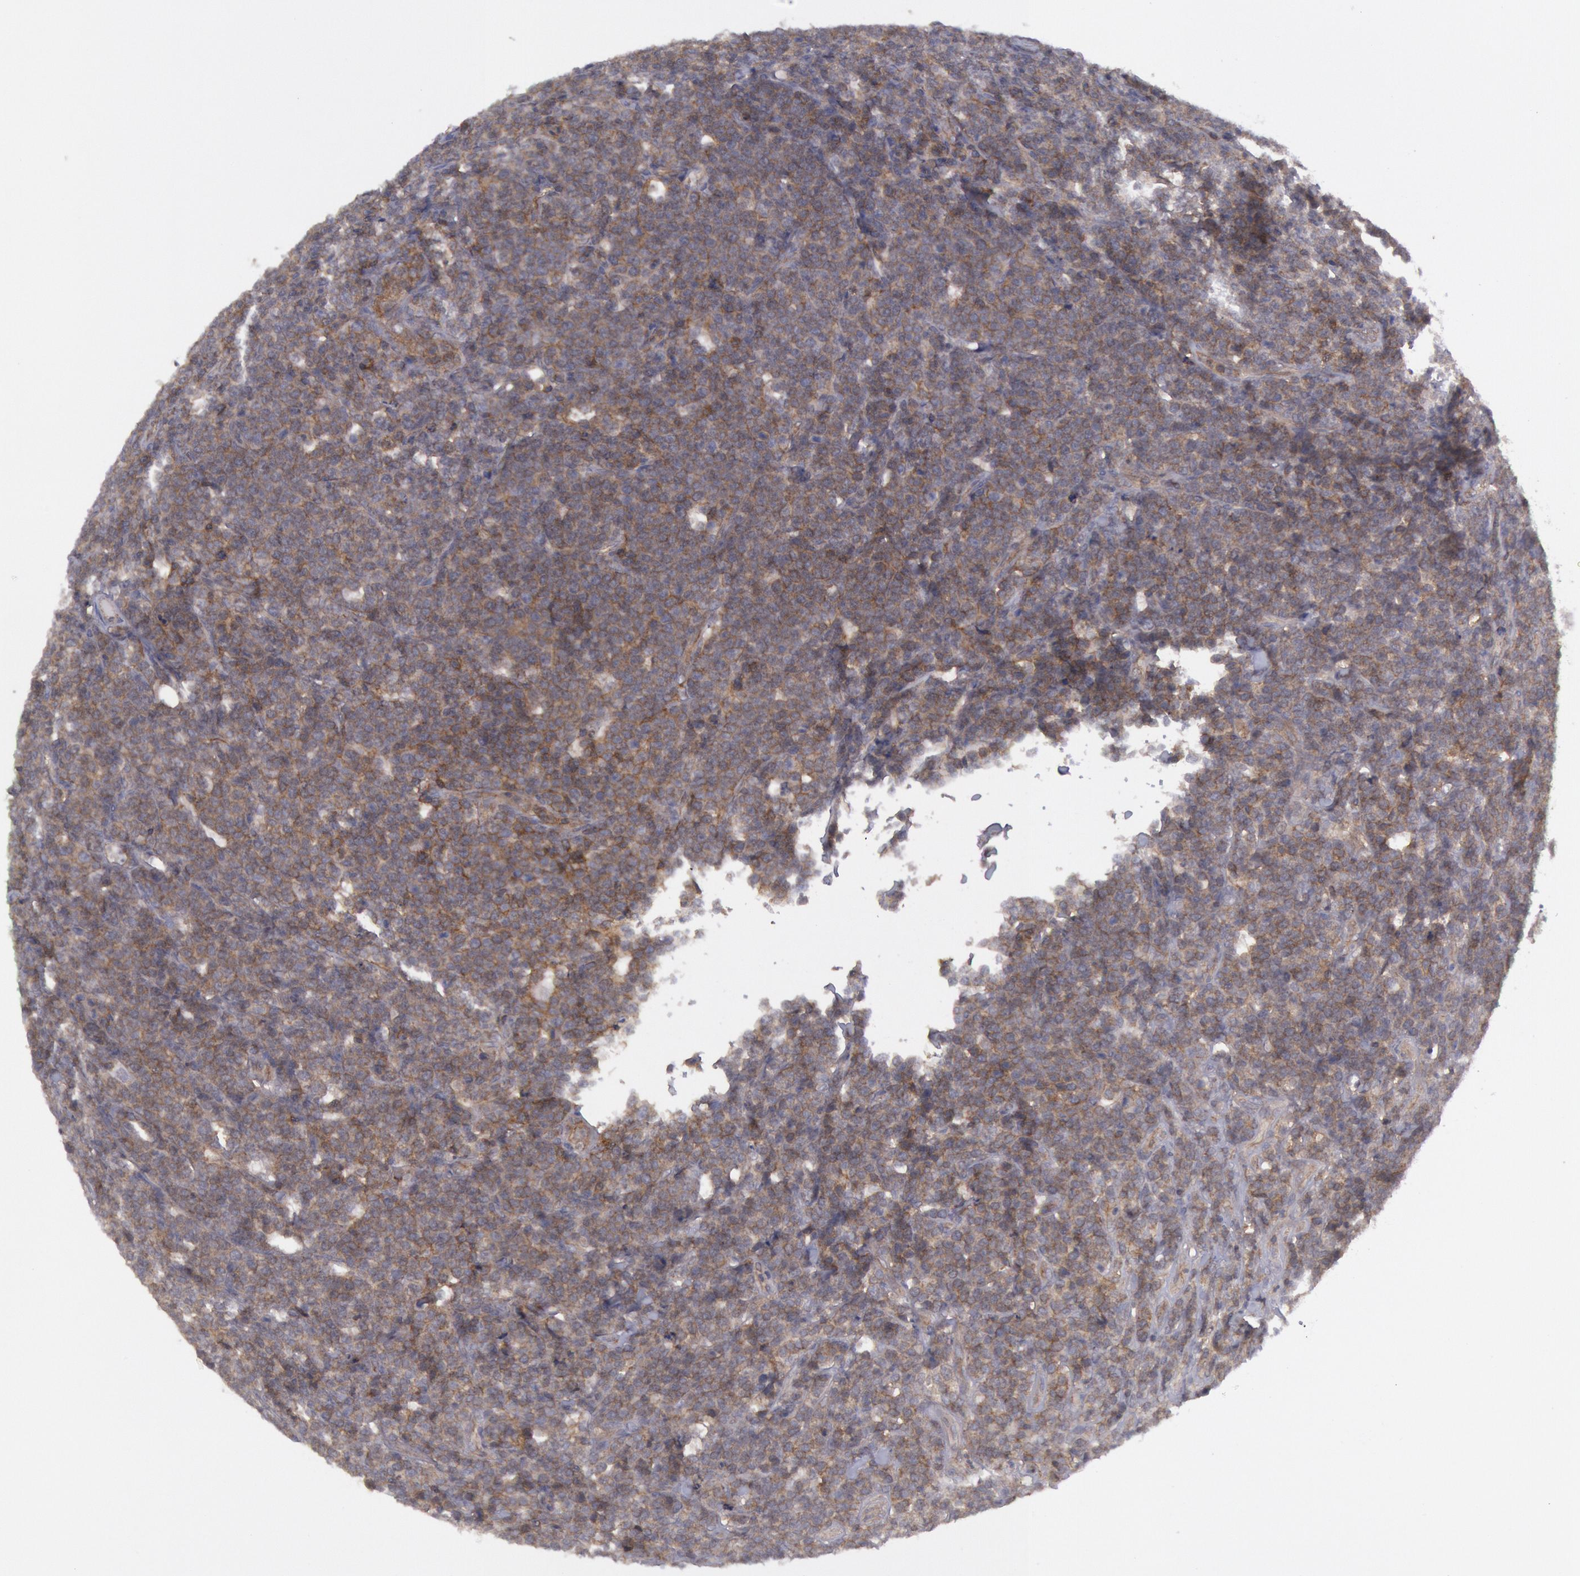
{"staining": {"intensity": "moderate", "quantity": ">75%", "location": "cytoplasmic/membranous"}, "tissue": "lymphoma", "cell_type": "Tumor cells", "image_type": "cancer", "snomed": [{"axis": "morphology", "description": "Malignant lymphoma, non-Hodgkin's type, High grade"}, {"axis": "topography", "description": "Small intestine"}, {"axis": "topography", "description": "Colon"}], "caption": "The histopathology image demonstrates staining of high-grade malignant lymphoma, non-Hodgkin's type, revealing moderate cytoplasmic/membranous protein expression (brown color) within tumor cells.", "gene": "STX4", "patient": {"sex": "male", "age": 8}}